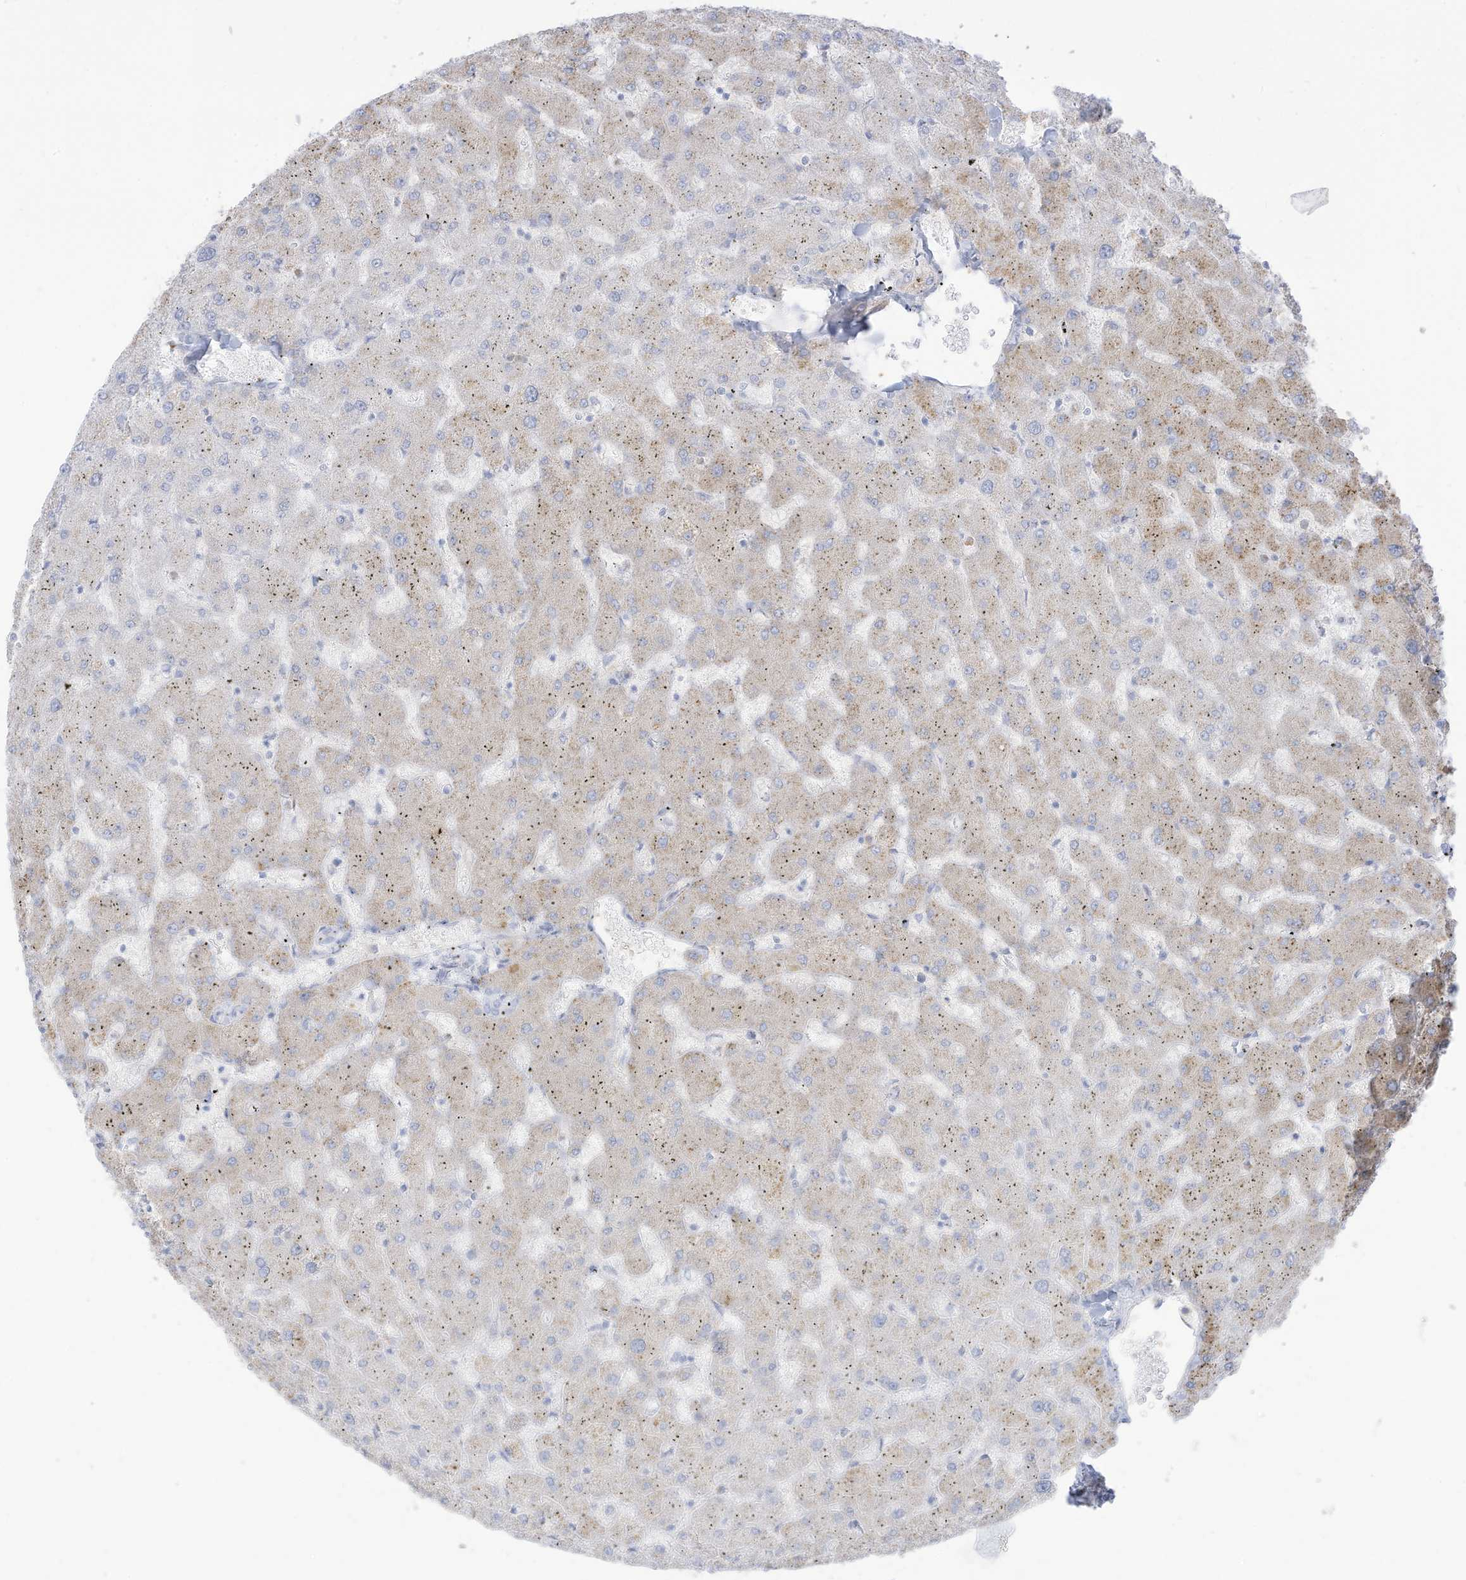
{"staining": {"intensity": "negative", "quantity": "none", "location": "none"}, "tissue": "liver", "cell_type": "Cholangiocytes", "image_type": "normal", "snomed": [{"axis": "morphology", "description": "Normal tissue, NOS"}, {"axis": "topography", "description": "Liver"}], "caption": "Protein analysis of benign liver shows no significant staining in cholangiocytes.", "gene": "HSD17B13", "patient": {"sex": "female", "age": 63}}